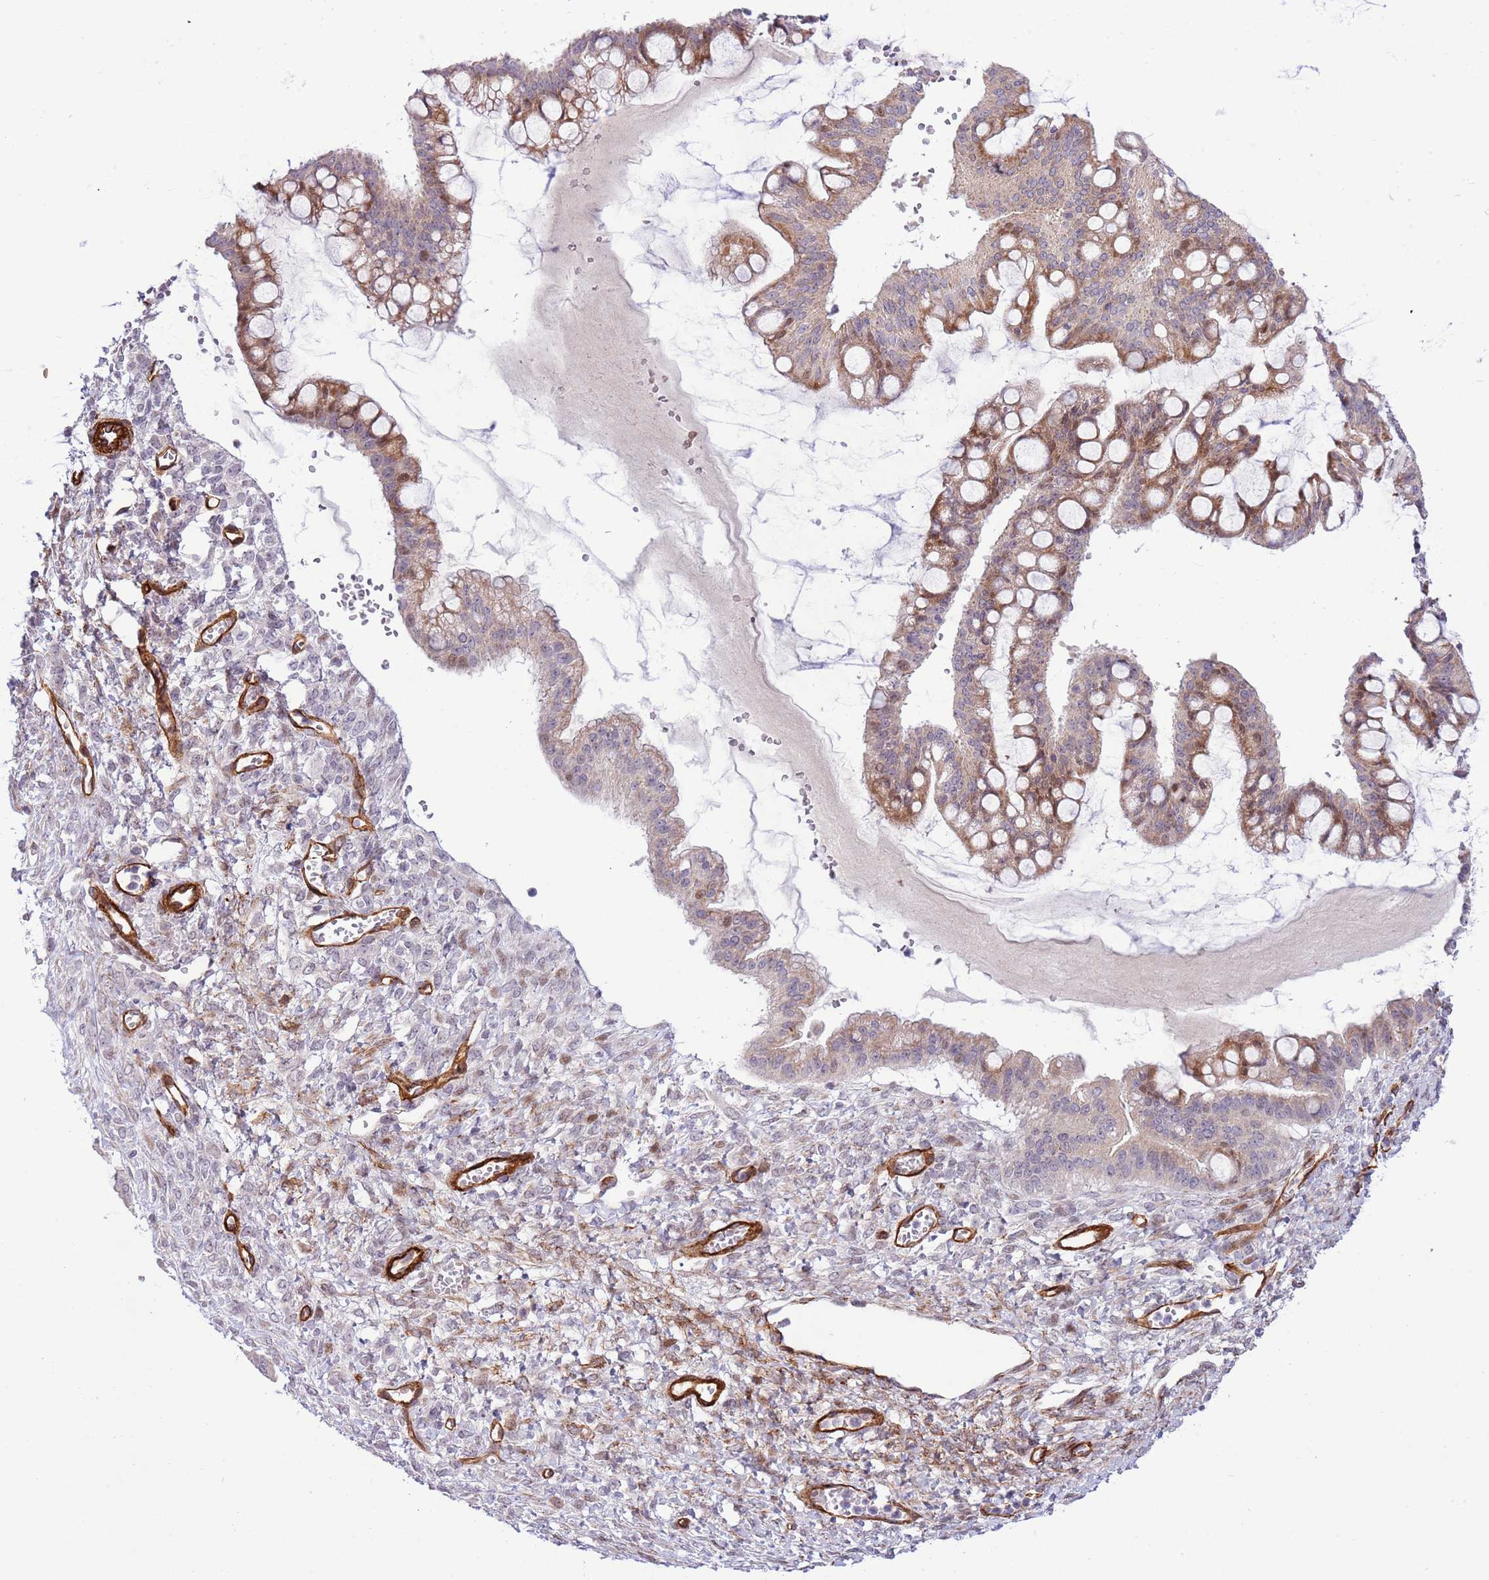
{"staining": {"intensity": "moderate", "quantity": "25%-75%", "location": "cytoplasmic/membranous,nuclear"}, "tissue": "ovarian cancer", "cell_type": "Tumor cells", "image_type": "cancer", "snomed": [{"axis": "morphology", "description": "Cystadenocarcinoma, mucinous, NOS"}, {"axis": "topography", "description": "Ovary"}], "caption": "A brown stain highlights moderate cytoplasmic/membranous and nuclear expression of a protein in human mucinous cystadenocarcinoma (ovarian) tumor cells.", "gene": "NEK3", "patient": {"sex": "female", "age": 73}}